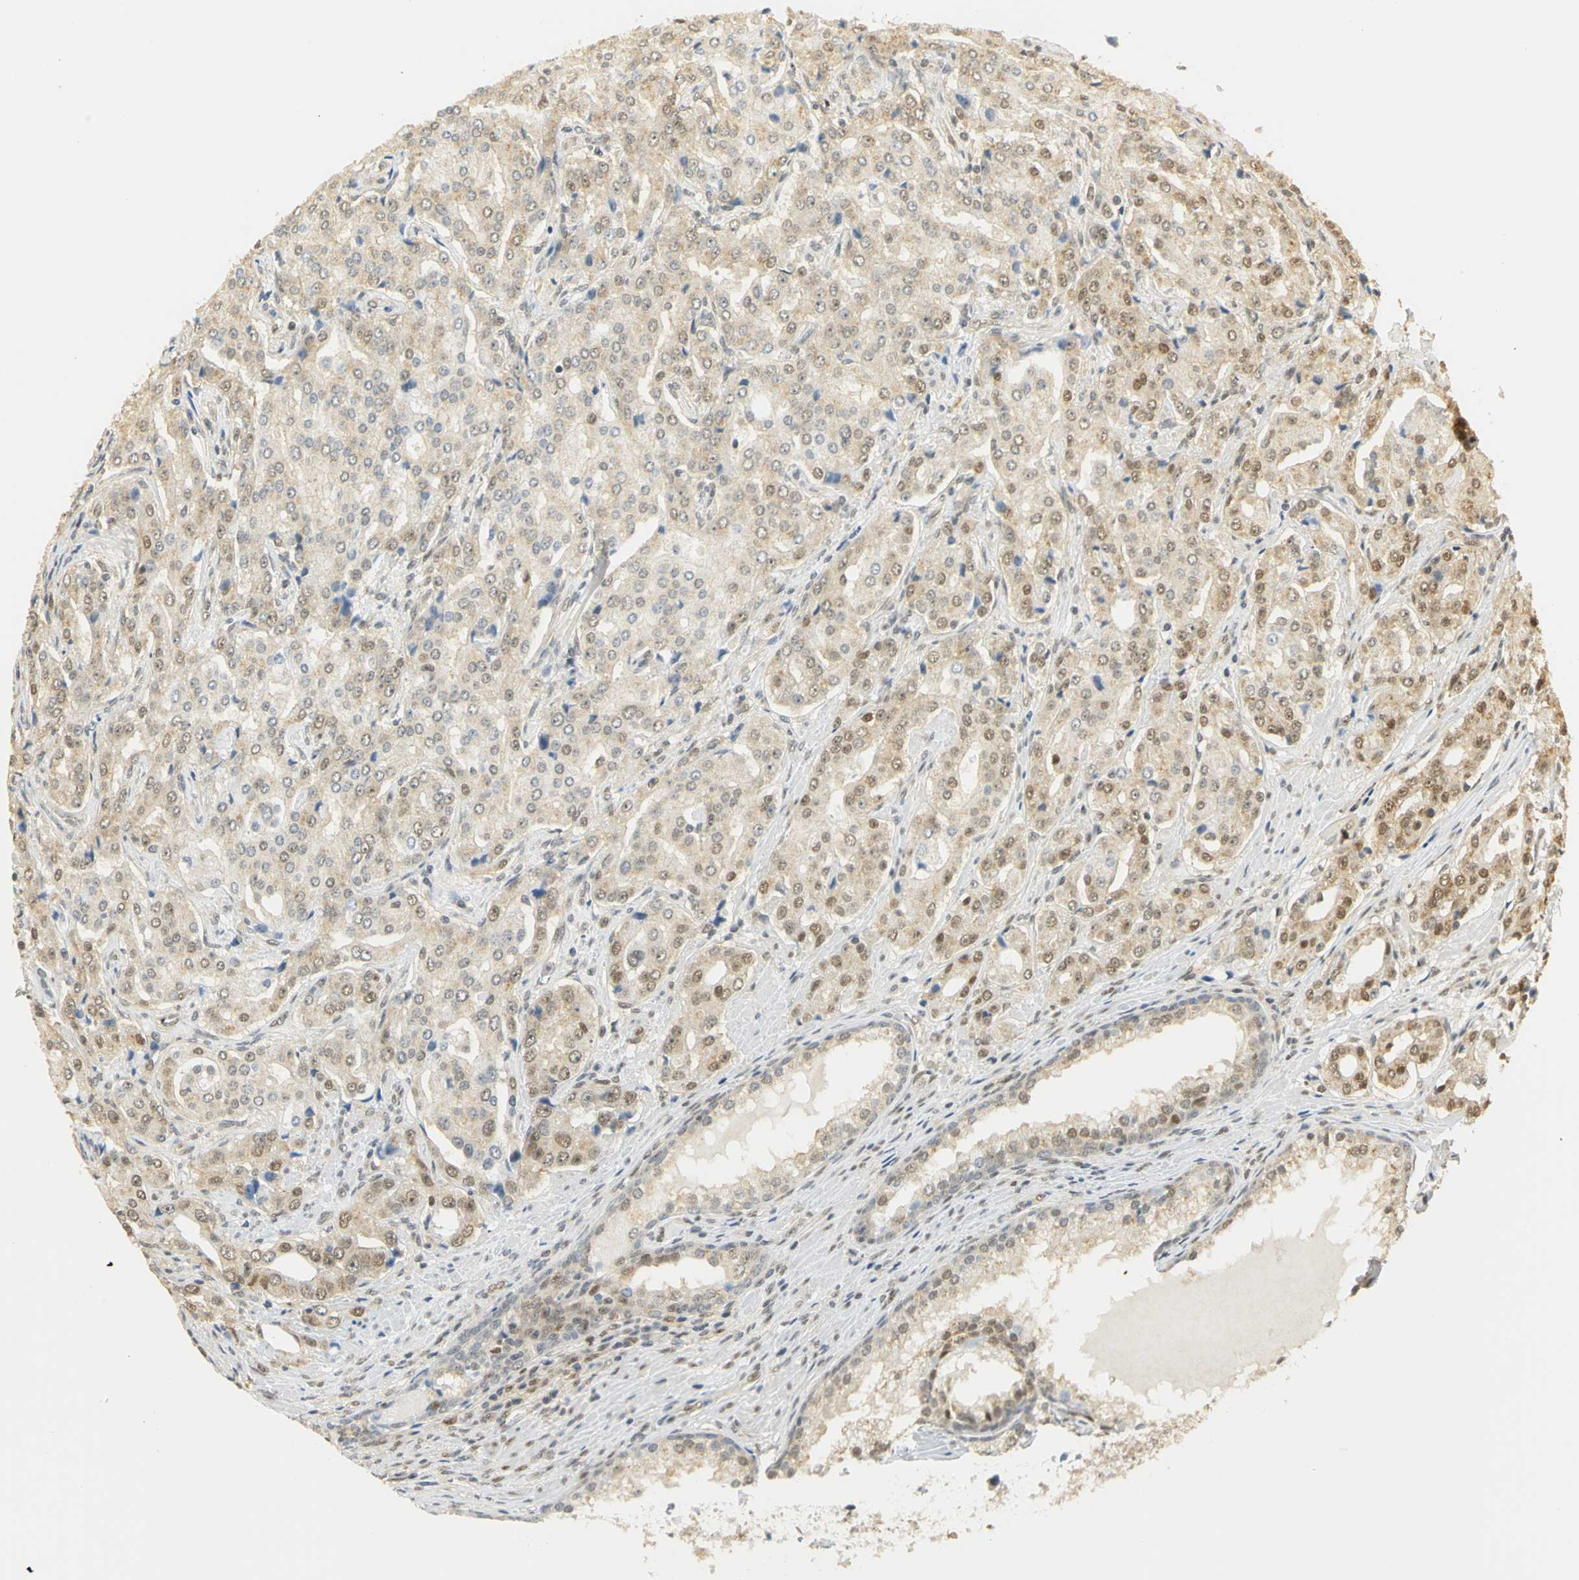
{"staining": {"intensity": "moderate", "quantity": "25%-75%", "location": "cytoplasmic/membranous,nuclear"}, "tissue": "prostate cancer", "cell_type": "Tumor cells", "image_type": "cancer", "snomed": [{"axis": "morphology", "description": "Adenocarcinoma, High grade"}, {"axis": "topography", "description": "Prostate"}], "caption": "Protein expression analysis of prostate cancer displays moderate cytoplasmic/membranous and nuclear staining in approximately 25%-75% of tumor cells.", "gene": "DDX5", "patient": {"sex": "male", "age": 72}}